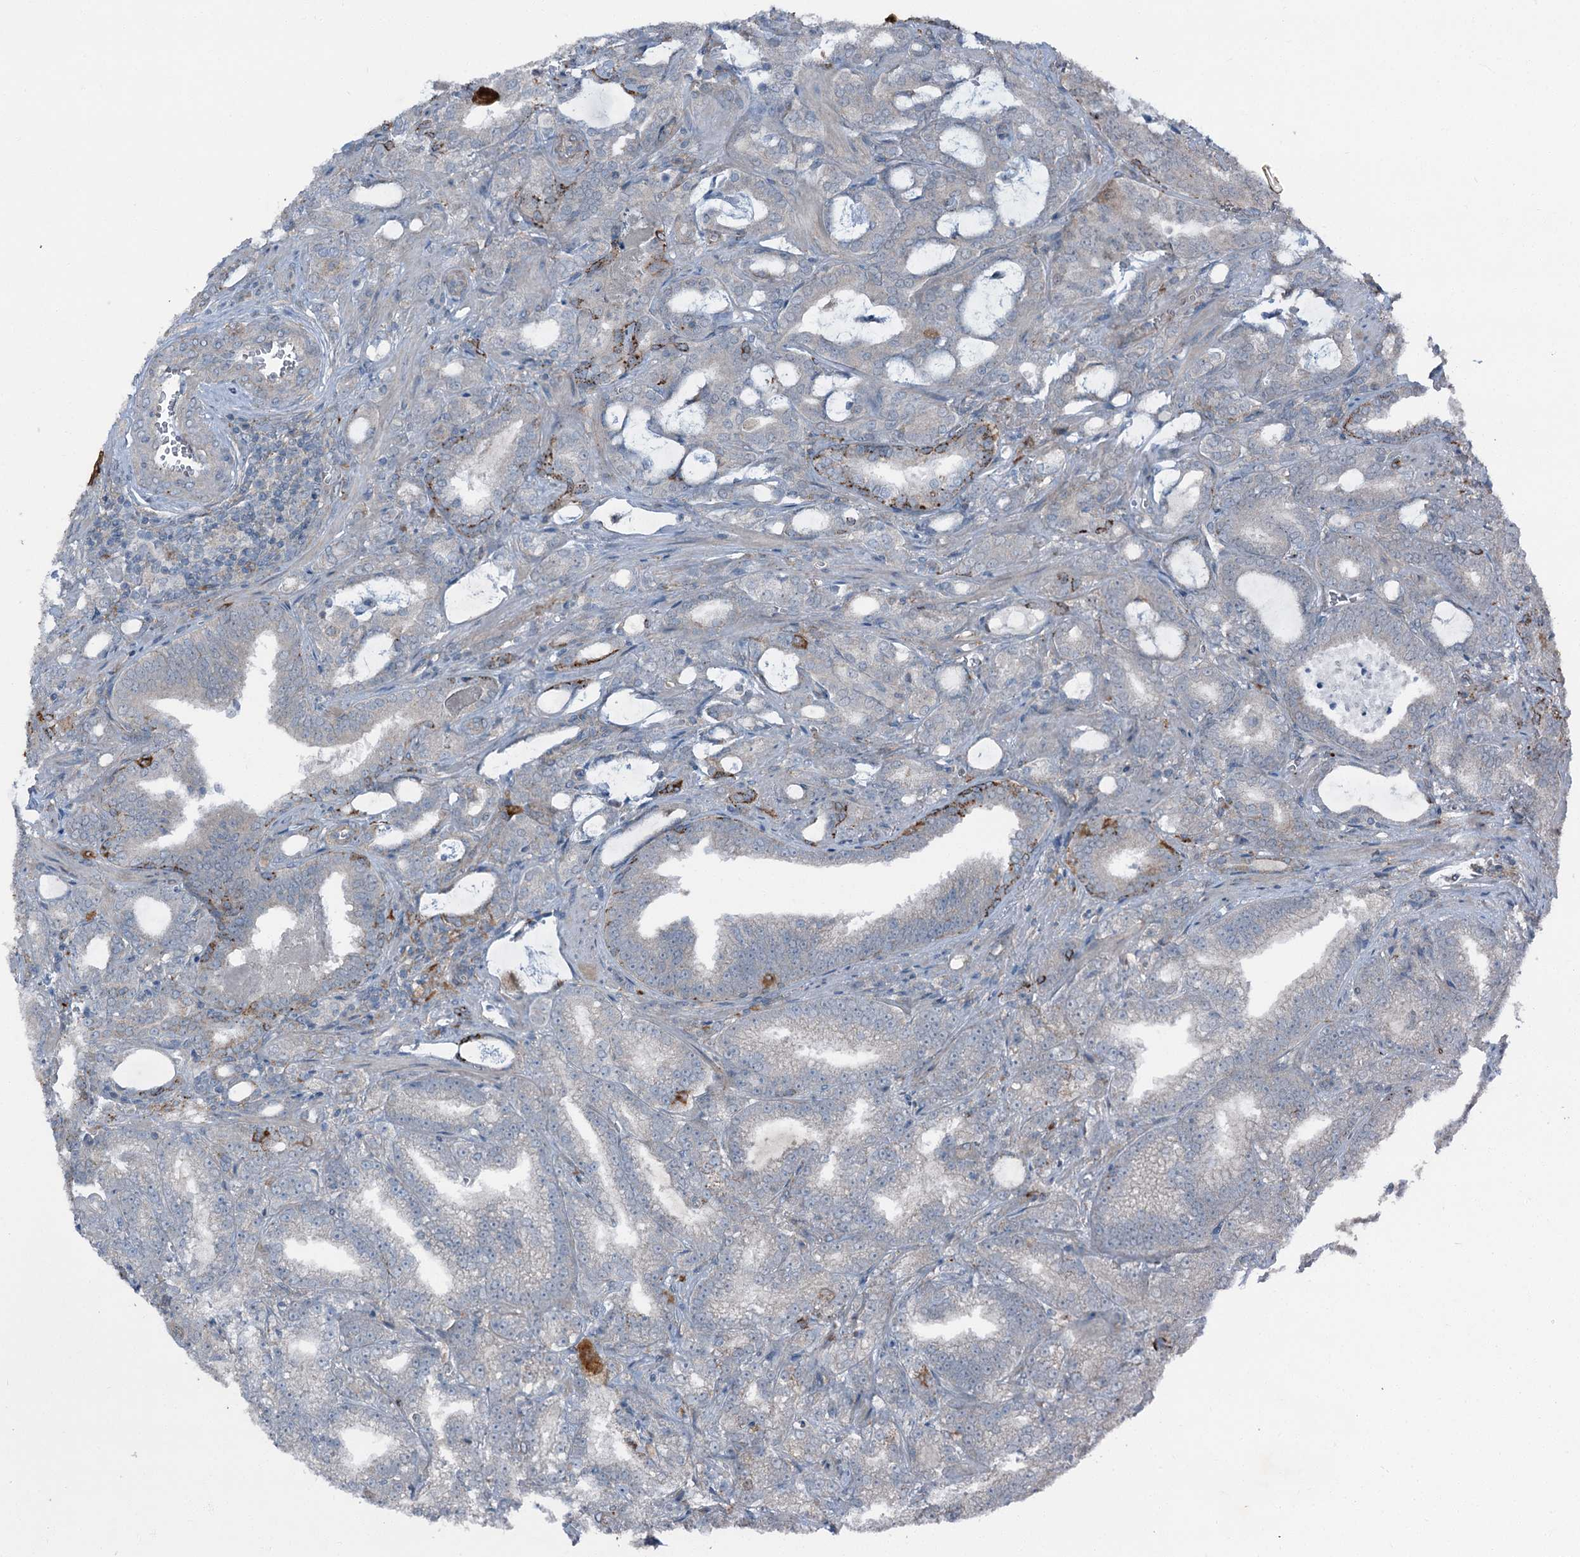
{"staining": {"intensity": "negative", "quantity": "none", "location": "none"}, "tissue": "prostate cancer", "cell_type": "Tumor cells", "image_type": "cancer", "snomed": [{"axis": "morphology", "description": "Adenocarcinoma, High grade"}, {"axis": "topography", "description": "Prostate and seminal vesicle, NOS"}], "caption": "A high-resolution micrograph shows IHC staining of prostate cancer, which exhibits no significant expression in tumor cells.", "gene": "AXL", "patient": {"sex": "male", "age": 67}}